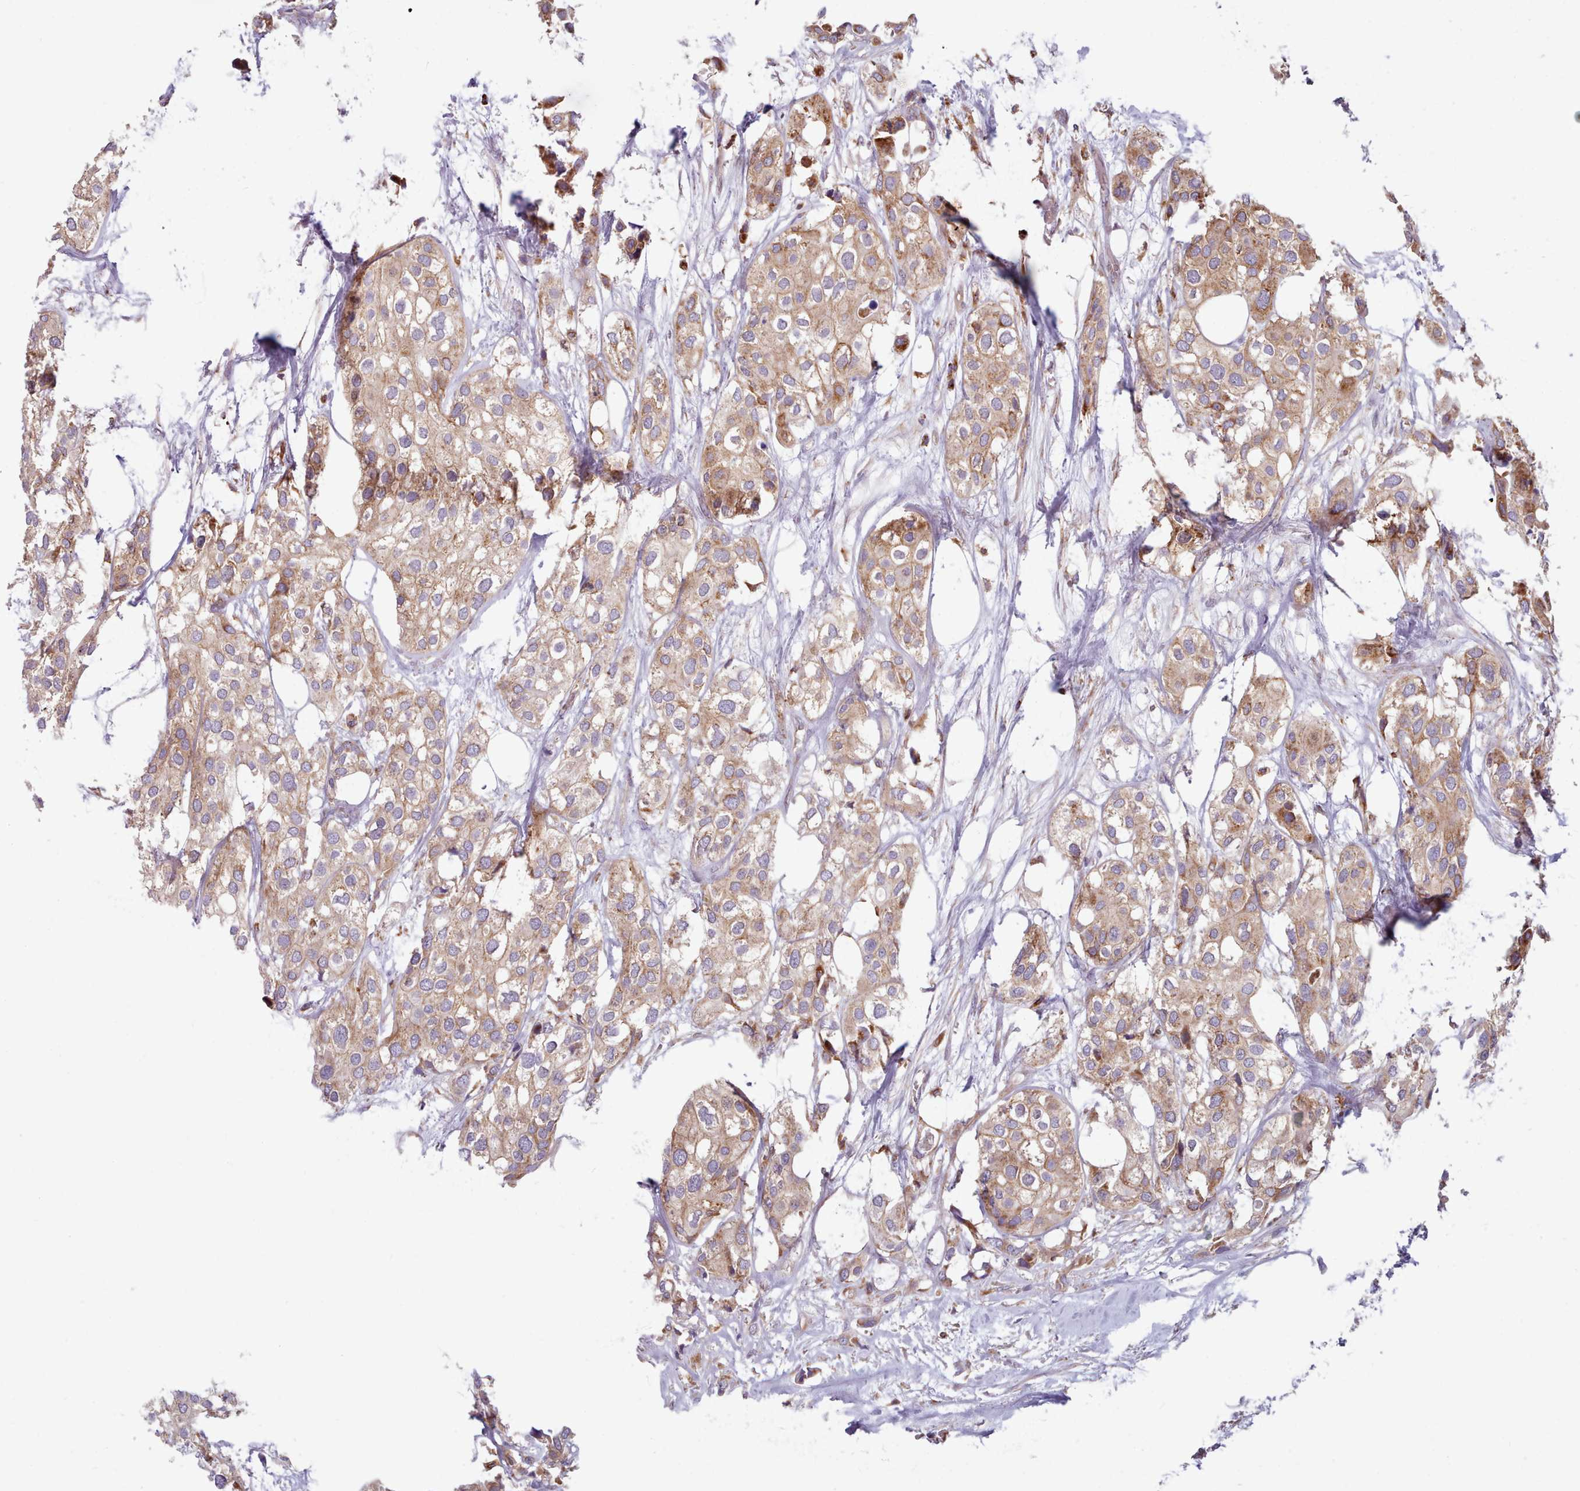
{"staining": {"intensity": "moderate", "quantity": ">75%", "location": "cytoplasmic/membranous"}, "tissue": "urothelial cancer", "cell_type": "Tumor cells", "image_type": "cancer", "snomed": [{"axis": "morphology", "description": "Urothelial carcinoma, High grade"}, {"axis": "topography", "description": "Urinary bladder"}], "caption": "Urothelial cancer stained with DAB (3,3'-diaminobenzidine) immunohistochemistry demonstrates medium levels of moderate cytoplasmic/membranous expression in about >75% of tumor cells. (brown staining indicates protein expression, while blue staining denotes nuclei).", "gene": "CRYBG1", "patient": {"sex": "male", "age": 64}}